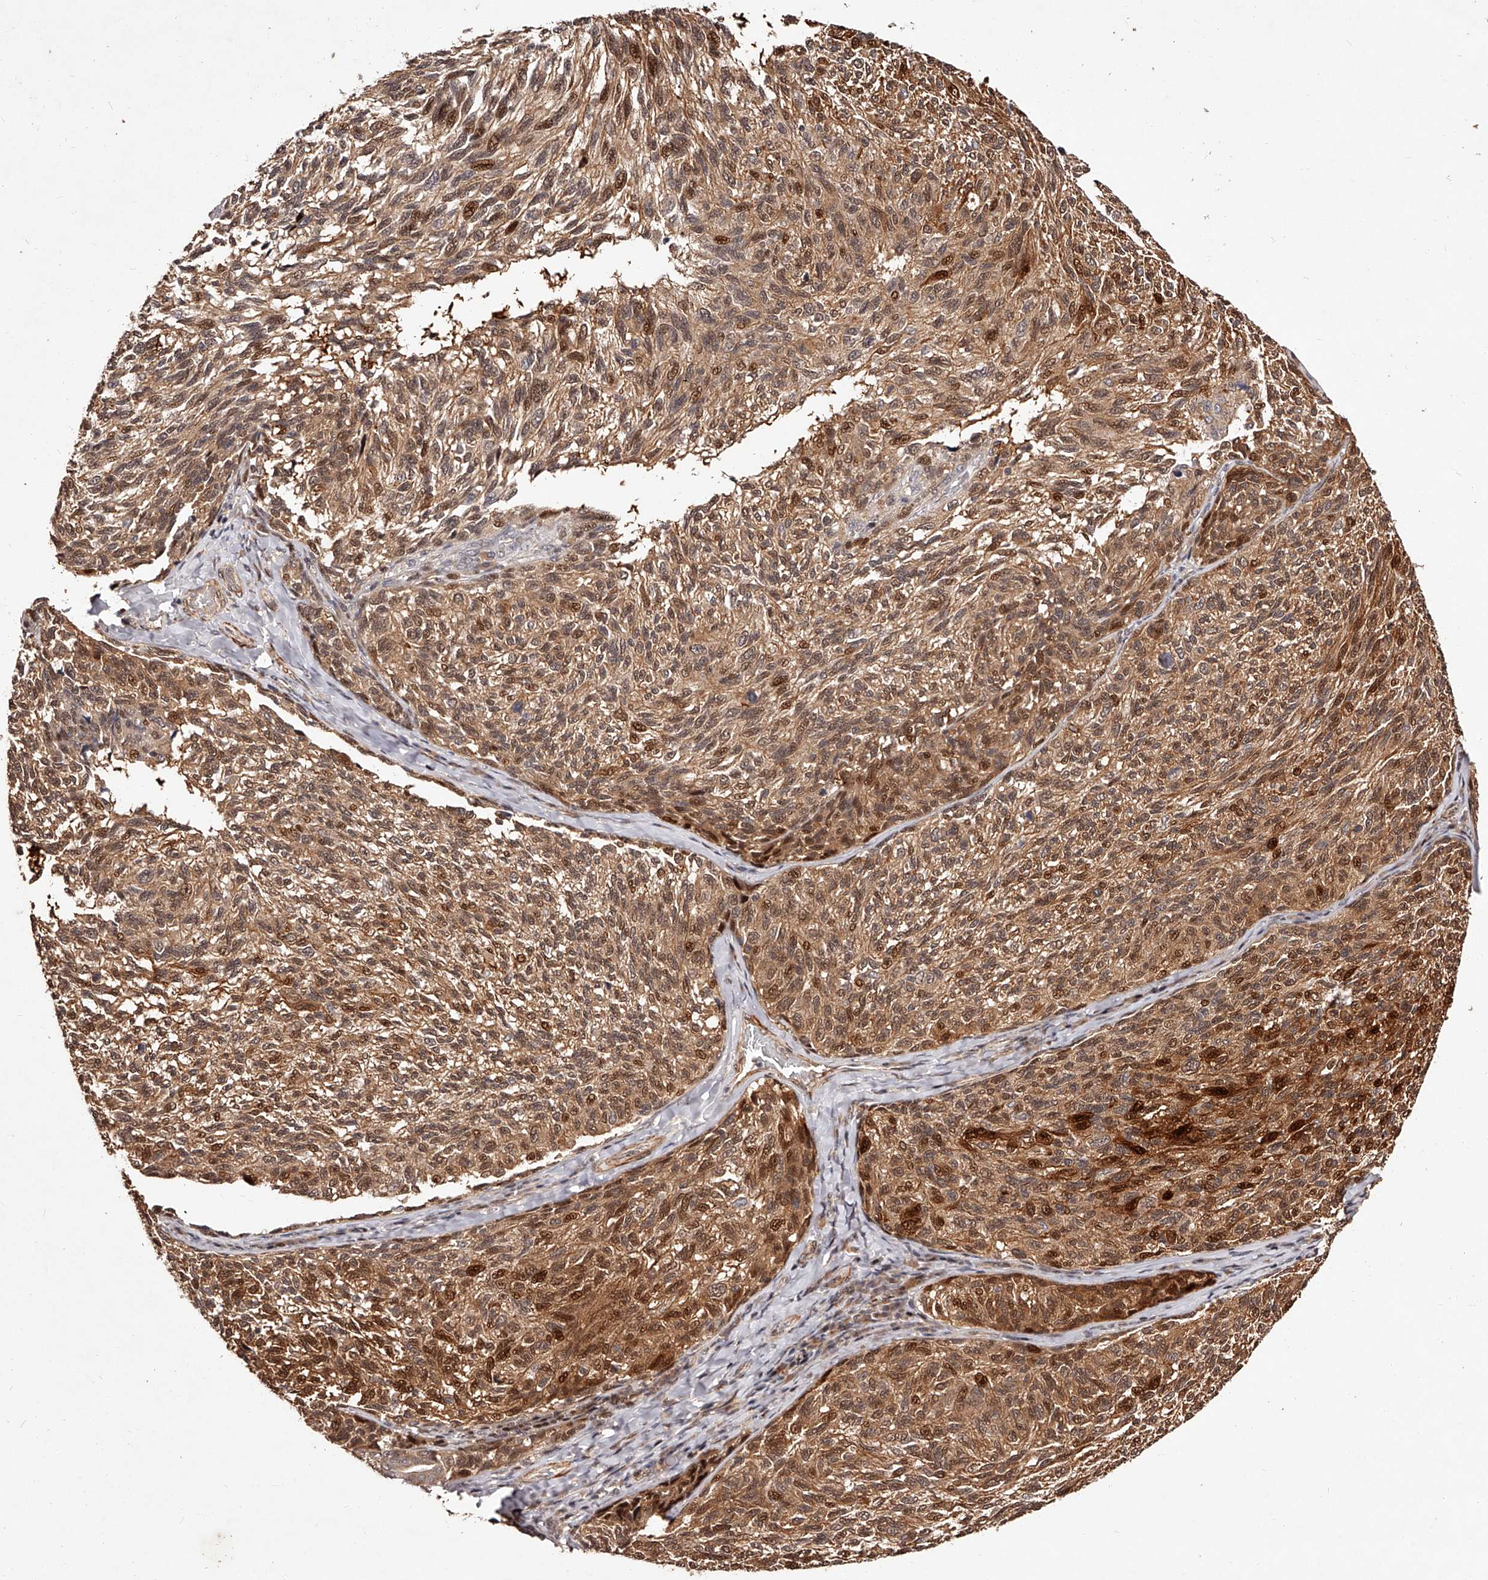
{"staining": {"intensity": "strong", "quantity": ">75%", "location": "cytoplasmic/membranous,nuclear"}, "tissue": "melanoma", "cell_type": "Tumor cells", "image_type": "cancer", "snomed": [{"axis": "morphology", "description": "Malignant melanoma, NOS"}, {"axis": "topography", "description": "Skin"}], "caption": "This is an image of immunohistochemistry staining of melanoma, which shows strong staining in the cytoplasmic/membranous and nuclear of tumor cells.", "gene": "CUL7", "patient": {"sex": "female", "age": 73}}